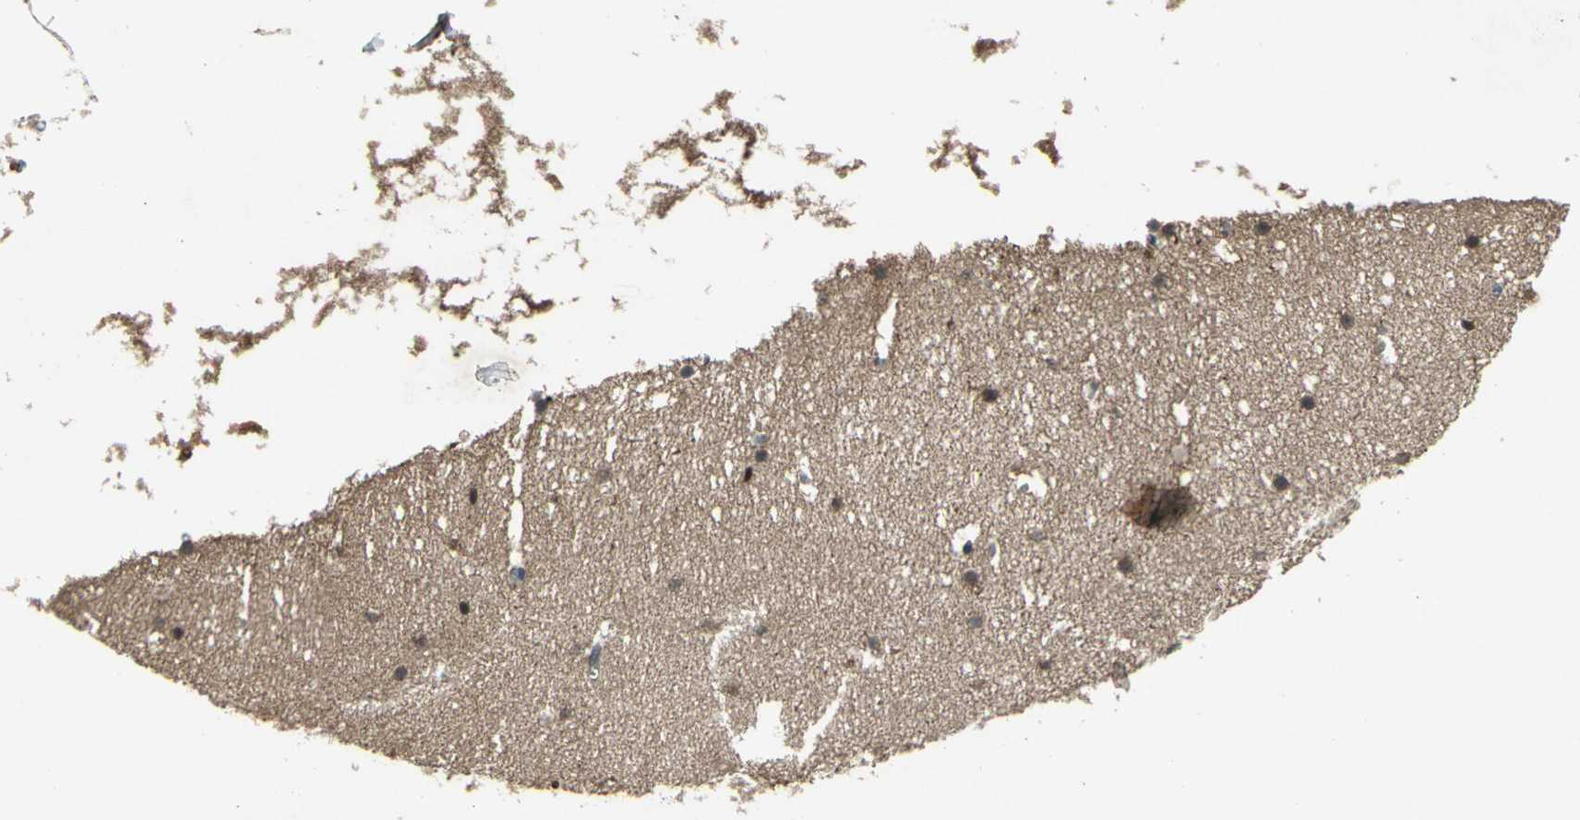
{"staining": {"intensity": "moderate", "quantity": "<25%", "location": "cytoplasmic/membranous"}, "tissue": "cerebellum", "cell_type": "Cells in molecular layer", "image_type": "normal", "snomed": [{"axis": "morphology", "description": "Normal tissue, NOS"}, {"axis": "topography", "description": "Cerebellum"}], "caption": "Moderate cytoplasmic/membranous protein expression is appreciated in approximately <25% of cells in molecular layer in cerebellum.", "gene": "PYCARD", "patient": {"sex": "female", "age": 19}}